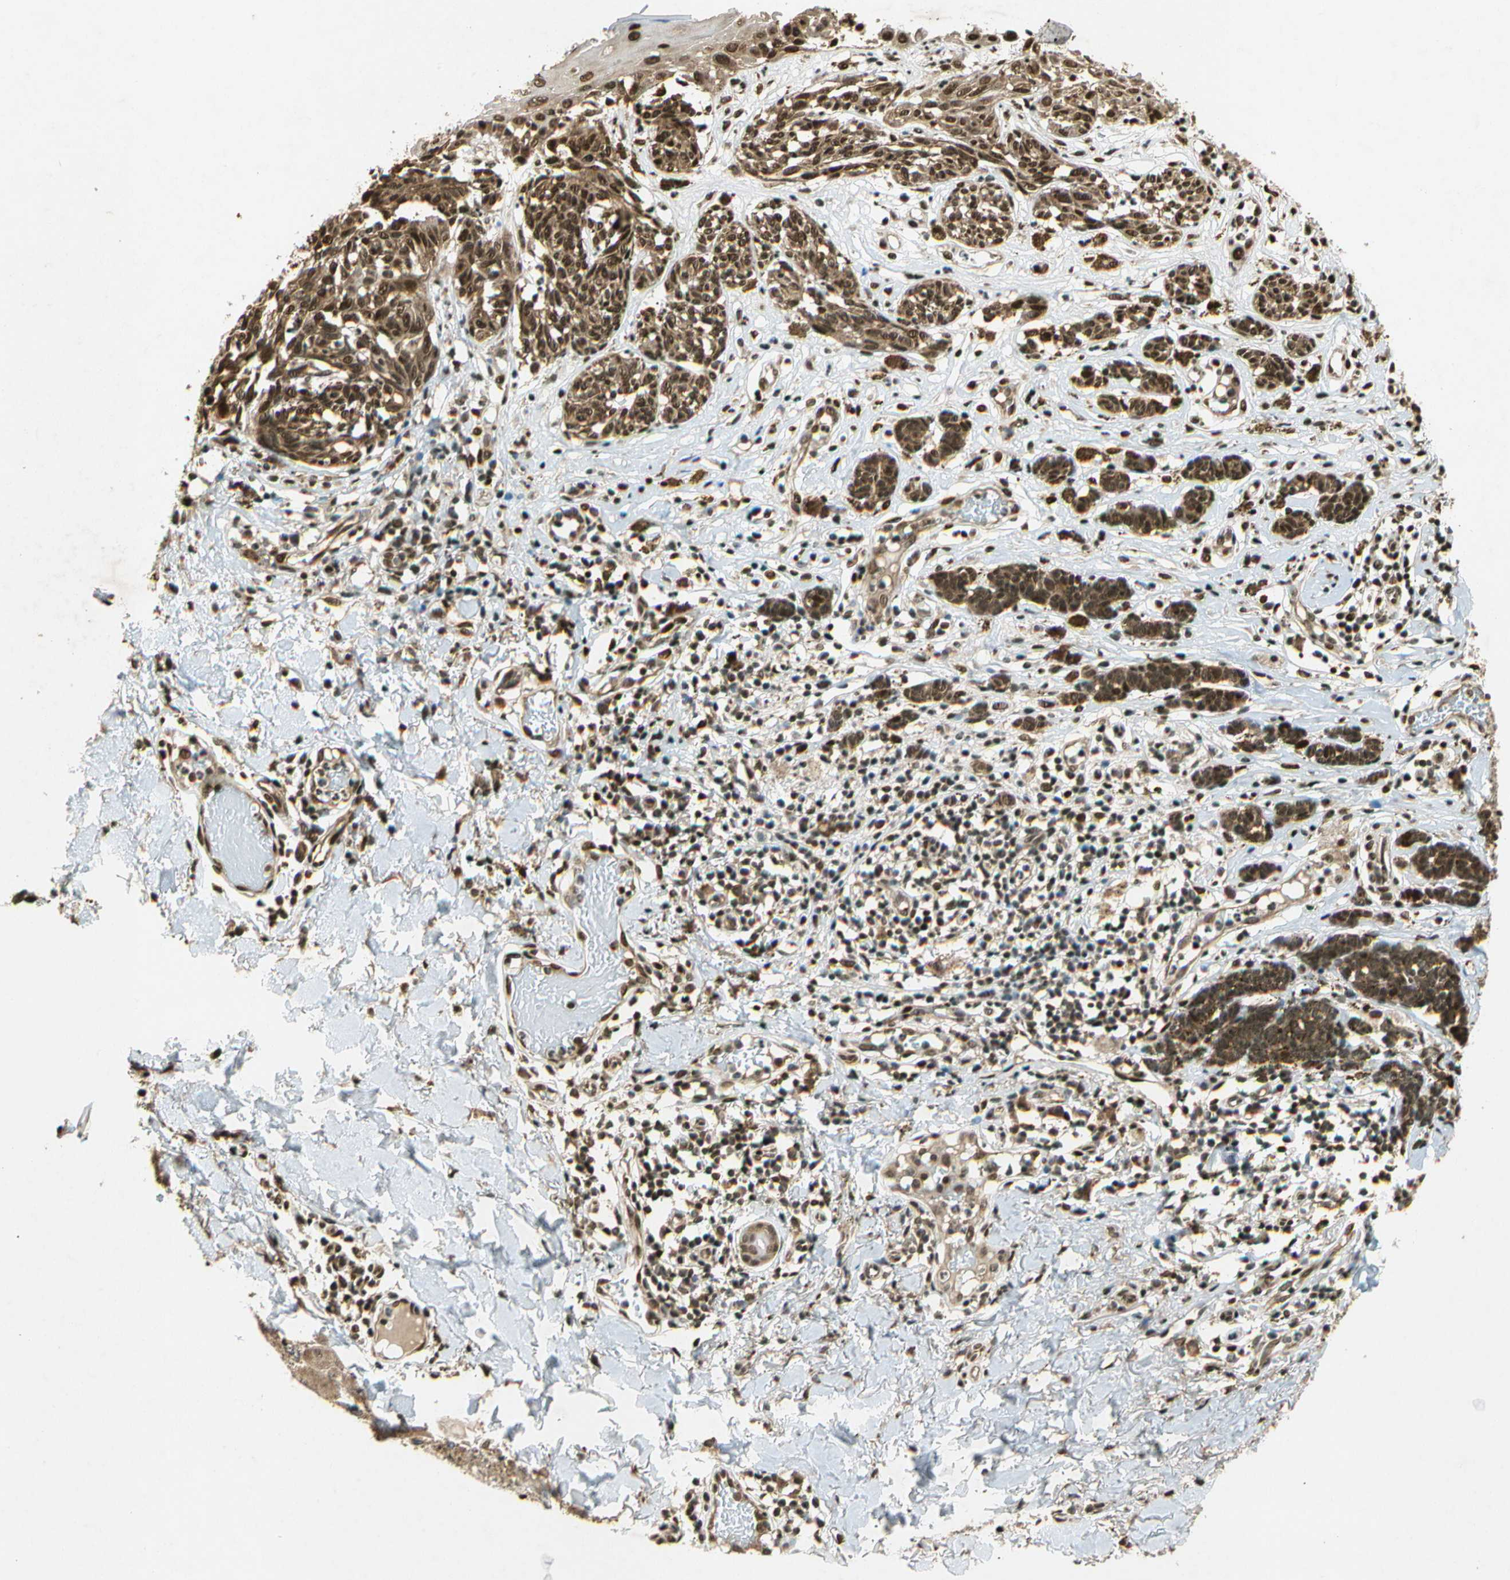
{"staining": {"intensity": "strong", "quantity": ">75%", "location": "cytoplasmic/membranous,nuclear"}, "tissue": "melanoma", "cell_type": "Tumor cells", "image_type": "cancer", "snomed": [{"axis": "morphology", "description": "Malignant melanoma, NOS"}, {"axis": "topography", "description": "Skin"}], "caption": "The photomicrograph exhibits immunohistochemical staining of melanoma. There is strong cytoplasmic/membranous and nuclear expression is present in about >75% of tumor cells.", "gene": "EIF1AX", "patient": {"sex": "male", "age": 64}}